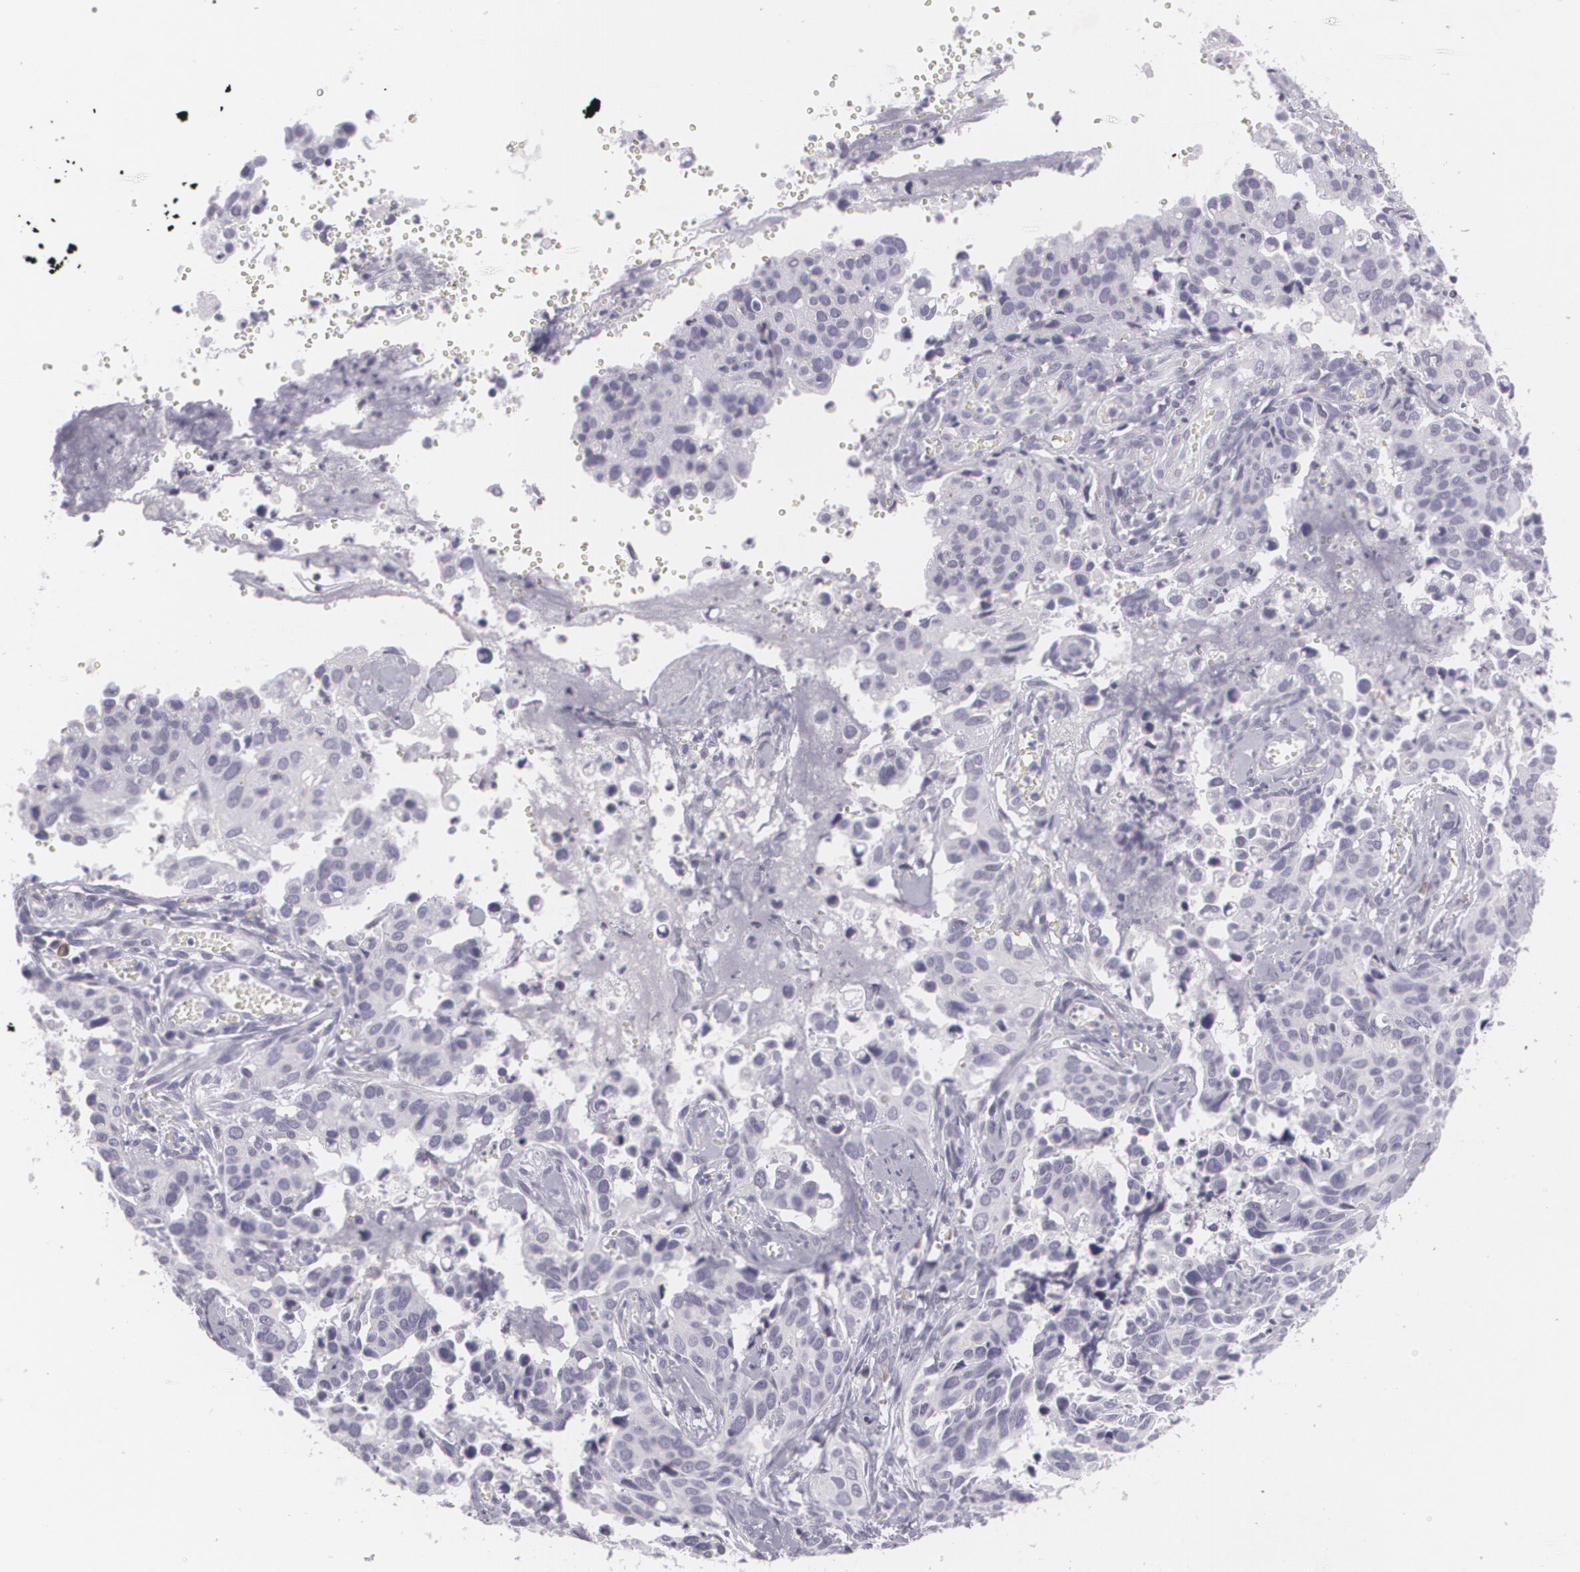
{"staining": {"intensity": "negative", "quantity": "none", "location": "none"}, "tissue": "cervical cancer", "cell_type": "Tumor cells", "image_type": "cancer", "snomed": [{"axis": "morphology", "description": "Normal tissue, NOS"}, {"axis": "morphology", "description": "Squamous cell carcinoma, NOS"}, {"axis": "topography", "description": "Cervix"}], "caption": "A photomicrograph of squamous cell carcinoma (cervical) stained for a protein shows no brown staining in tumor cells.", "gene": "MAP2", "patient": {"sex": "female", "age": 45}}